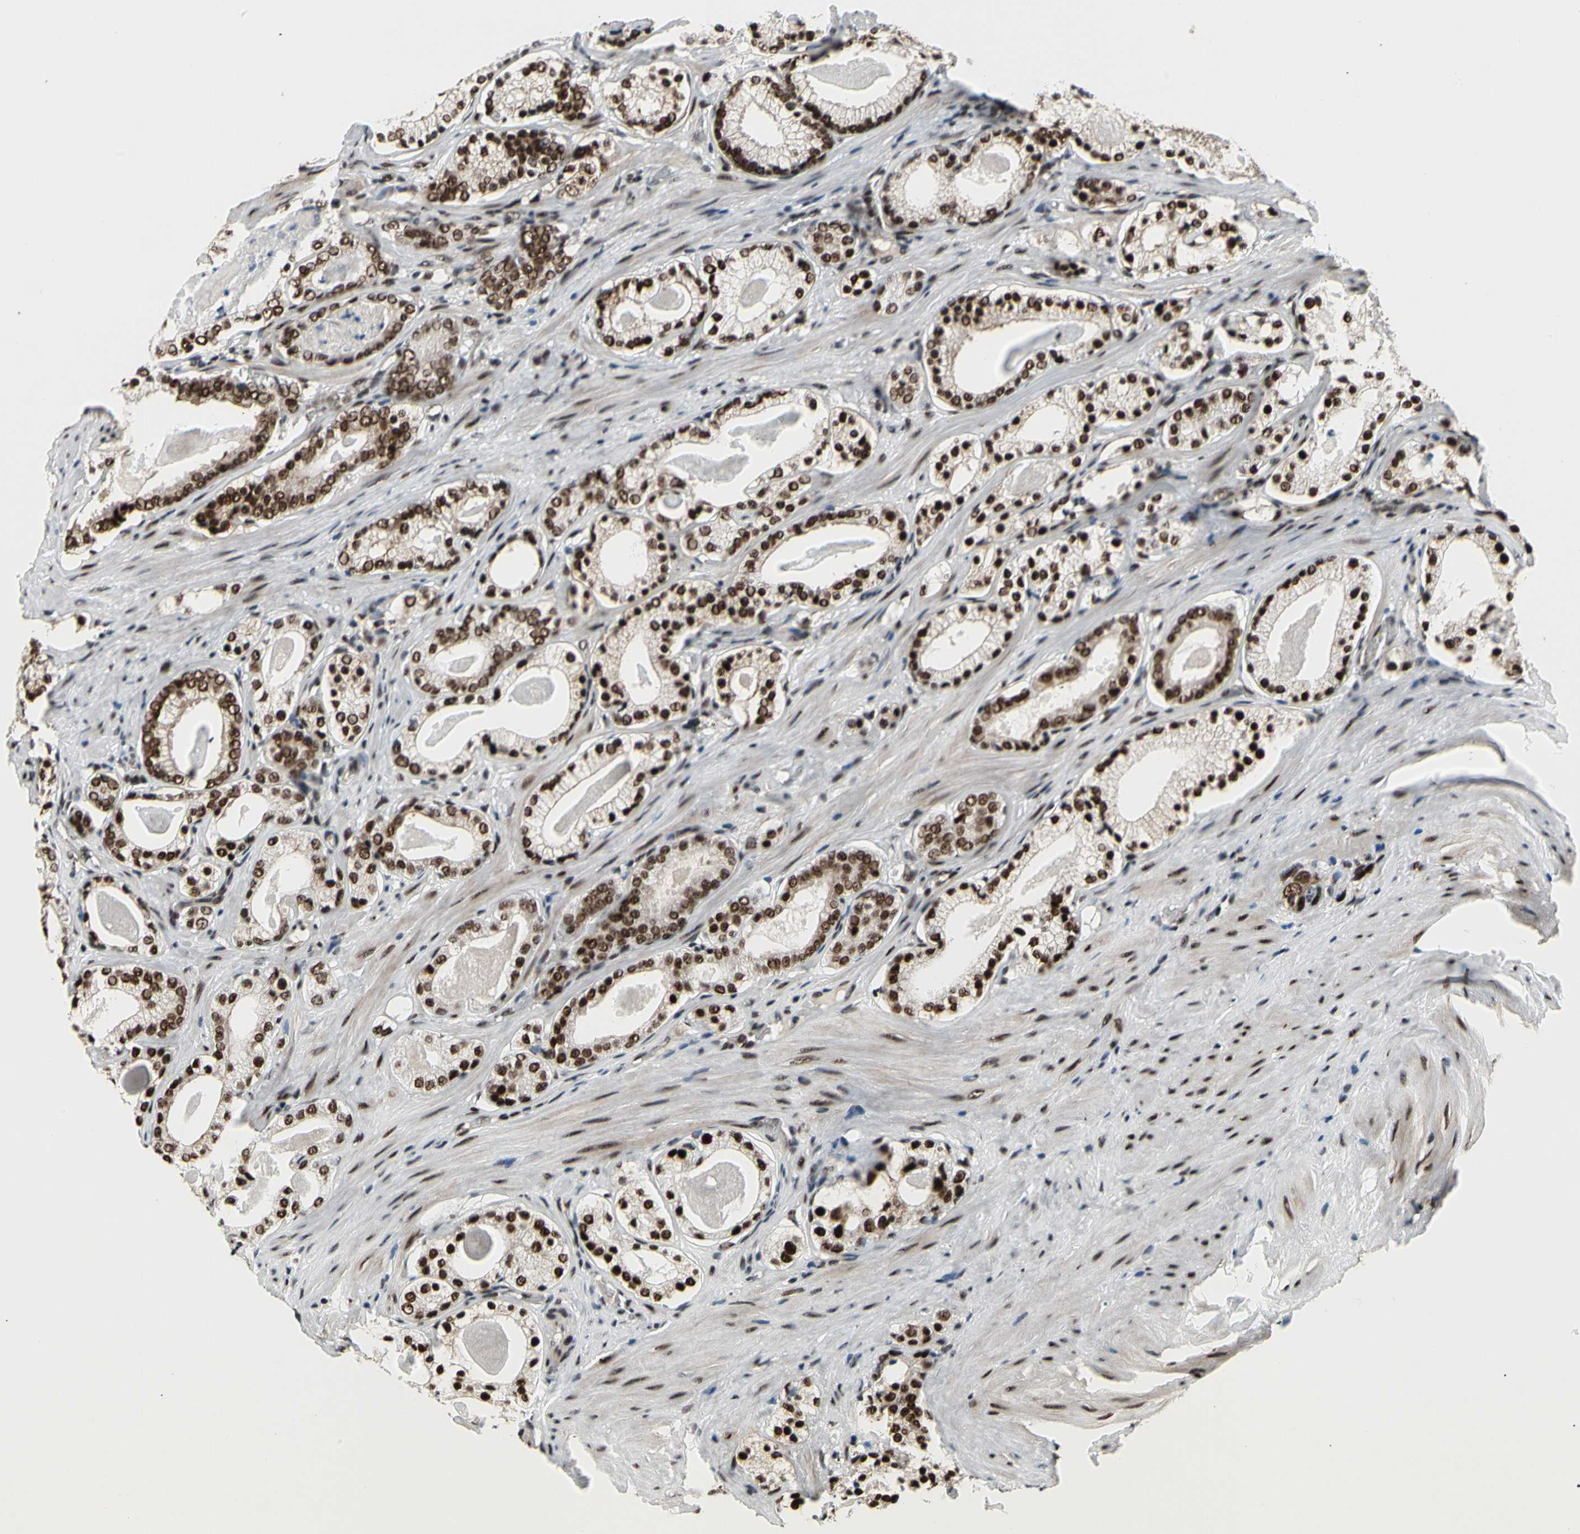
{"staining": {"intensity": "strong", "quantity": ">75%", "location": "nuclear"}, "tissue": "prostate cancer", "cell_type": "Tumor cells", "image_type": "cancer", "snomed": [{"axis": "morphology", "description": "Adenocarcinoma, Low grade"}, {"axis": "topography", "description": "Prostate"}], "caption": "Low-grade adenocarcinoma (prostate) stained for a protein shows strong nuclear positivity in tumor cells.", "gene": "SRSF11", "patient": {"sex": "male", "age": 59}}